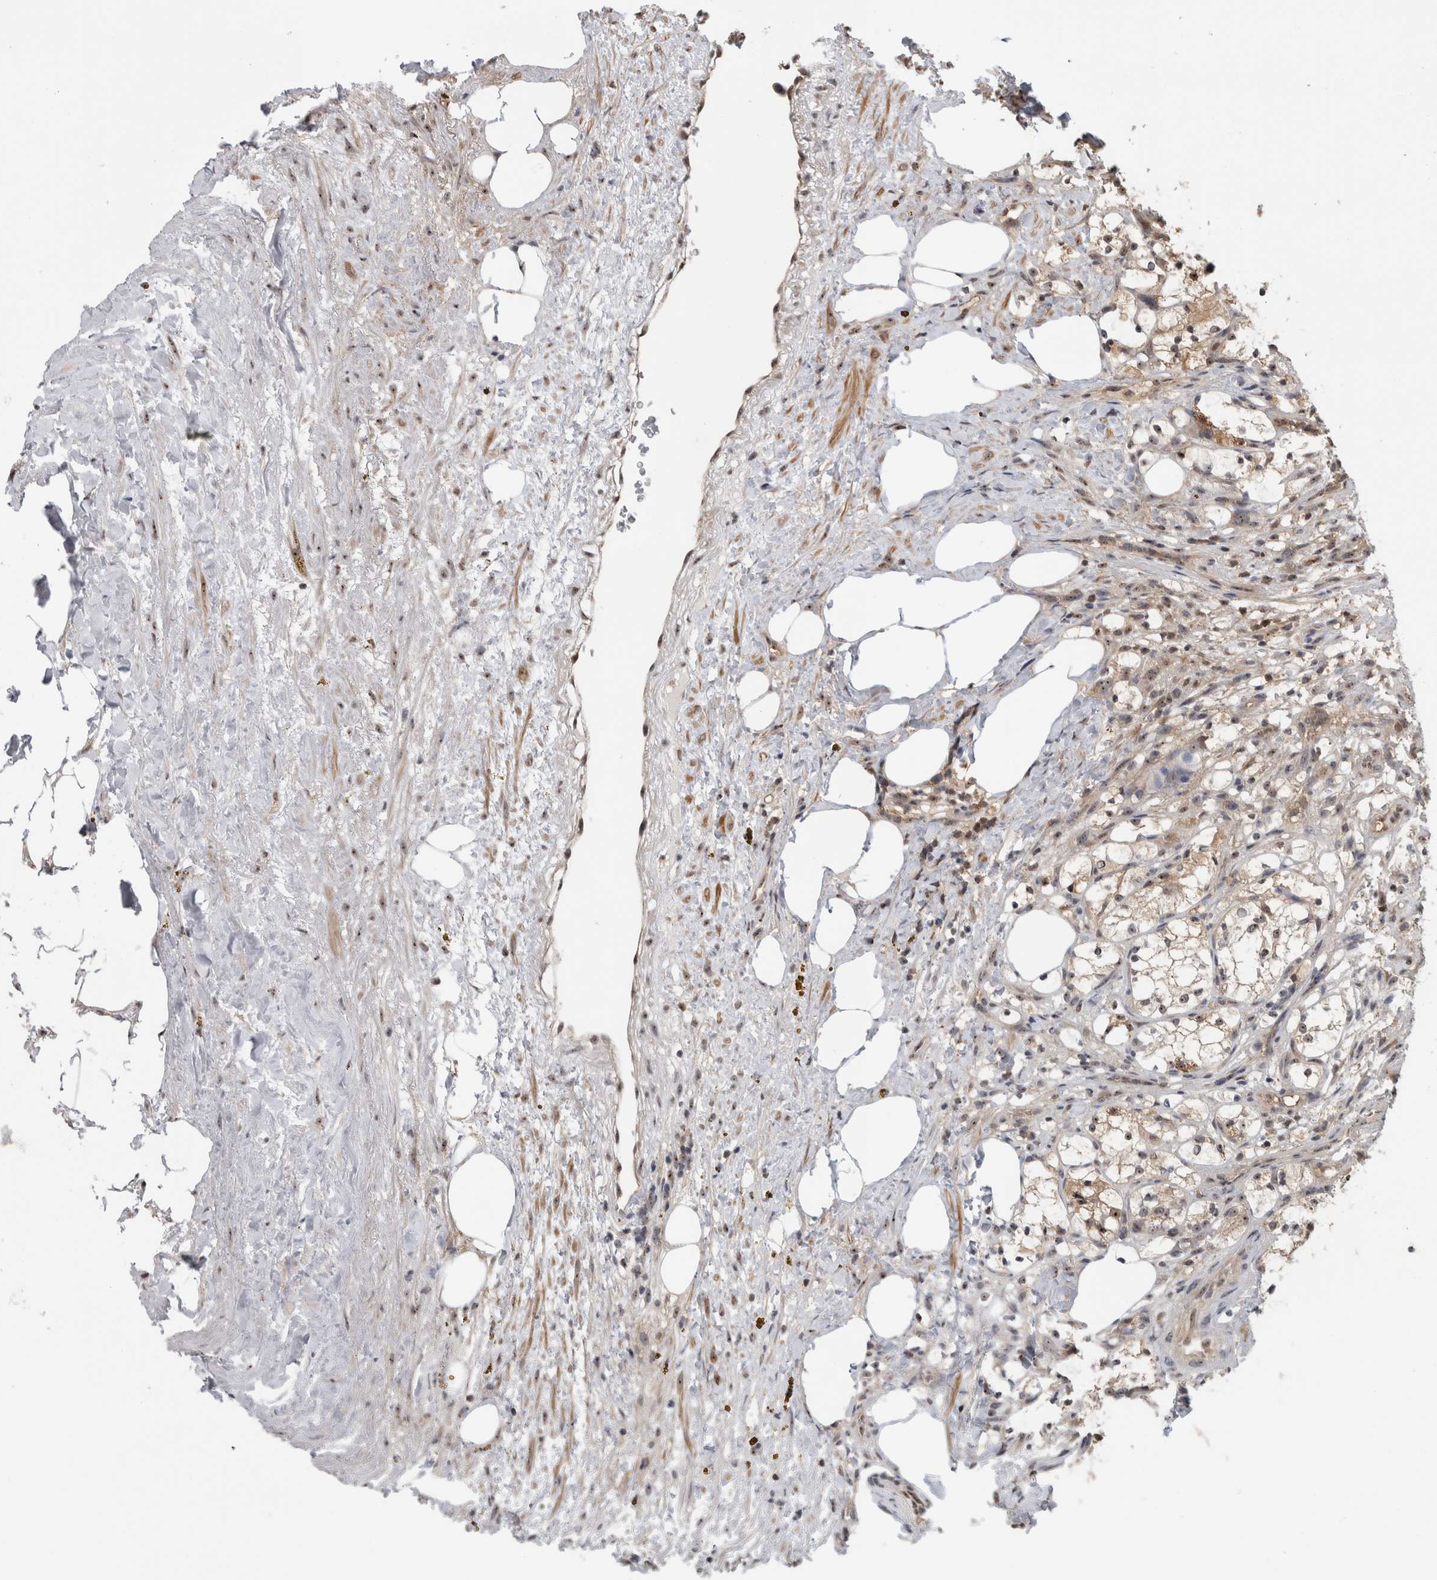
{"staining": {"intensity": "weak", "quantity": "<25%", "location": "nuclear"}, "tissue": "renal cancer", "cell_type": "Tumor cells", "image_type": "cancer", "snomed": [{"axis": "morphology", "description": "Adenocarcinoma, NOS"}, {"axis": "topography", "description": "Kidney"}], "caption": "Tumor cells show no significant expression in adenocarcinoma (renal).", "gene": "TDRD7", "patient": {"sex": "female", "age": 69}}